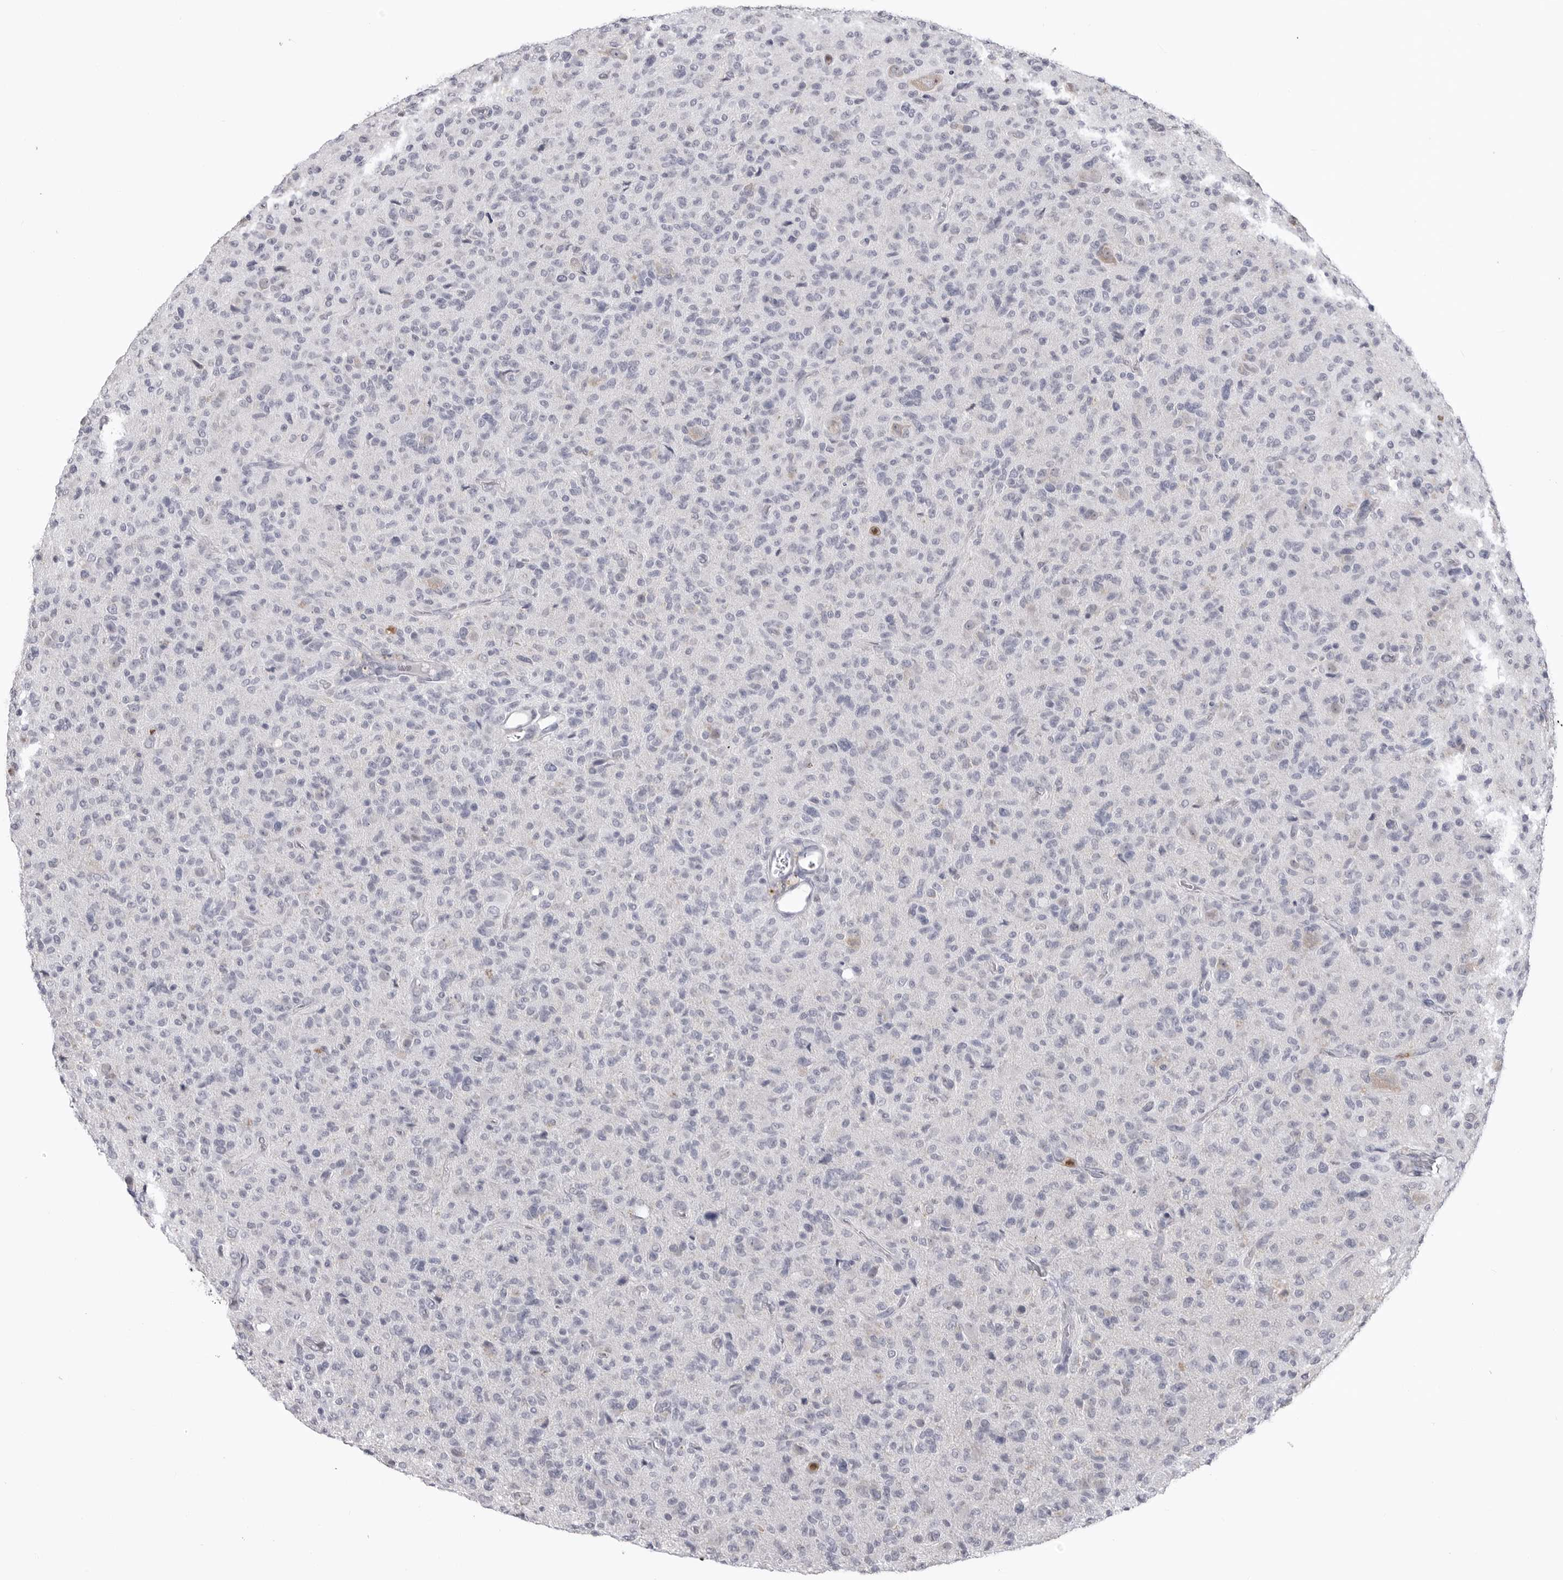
{"staining": {"intensity": "negative", "quantity": "none", "location": "none"}, "tissue": "glioma", "cell_type": "Tumor cells", "image_type": "cancer", "snomed": [{"axis": "morphology", "description": "Glioma, malignant, High grade"}, {"axis": "topography", "description": "Brain"}], "caption": "An image of glioma stained for a protein demonstrates no brown staining in tumor cells.", "gene": "STAP2", "patient": {"sex": "female", "age": 57}}